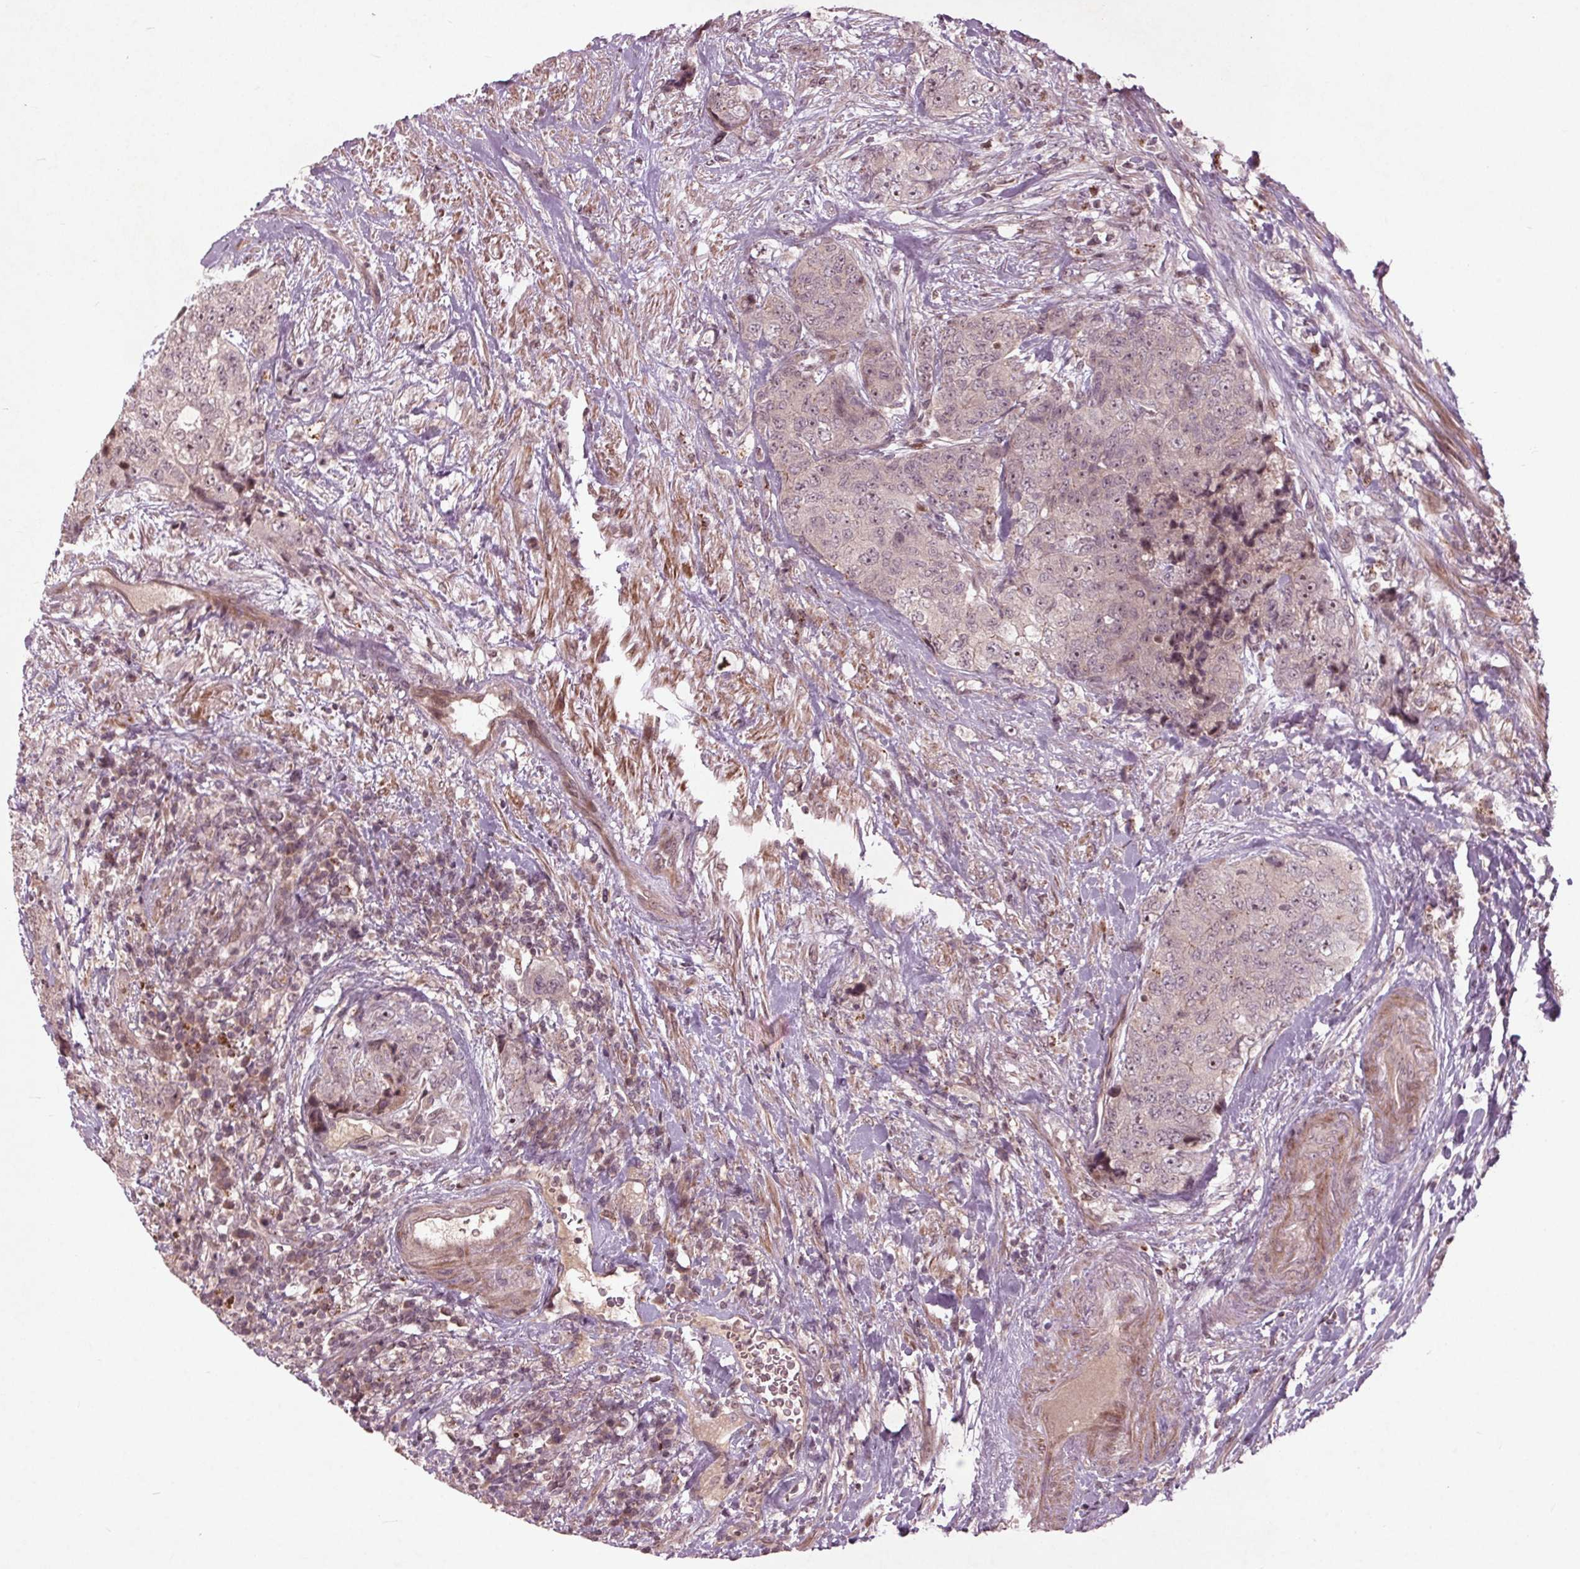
{"staining": {"intensity": "negative", "quantity": "none", "location": "none"}, "tissue": "urothelial cancer", "cell_type": "Tumor cells", "image_type": "cancer", "snomed": [{"axis": "morphology", "description": "Urothelial carcinoma, High grade"}, {"axis": "topography", "description": "Urinary bladder"}], "caption": "Tumor cells are negative for protein expression in human urothelial cancer. Brightfield microscopy of immunohistochemistry (IHC) stained with DAB (3,3'-diaminobenzidine) (brown) and hematoxylin (blue), captured at high magnification.", "gene": "CDKL4", "patient": {"sex": "female", "age": 78}}